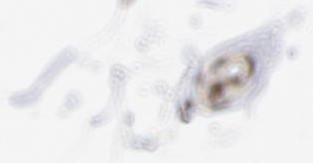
{"staining": {"intensity": "negative", "quantity": "none", "location": "none"}, "tissue": "adipose tissue", "cell_type": "Adipocytes", "image_type": "normal", "snomed": [{"axis": "morphology", "description": "Normal tissue, NOS"}, {"axis": "morphology", "description": "Duct carcinoma"}, {"axis": "topography", "description": "Breast"}, {"axis": "topography", "description": "Adipose tissue"}], "caption": "A high-resolution micrograph shows IHC staining of normal adipose tissue, which displays no significant positivity in adipocytes. The staining was performed using DAB (3,3'-diaminobenzidine) to visualize the protein expression in brown, while the nuclei were stained in blue with hematoxylin (Magnification: 20x).", "gene": "GABPA", "patient": {"sex": "female", "age": 37}}